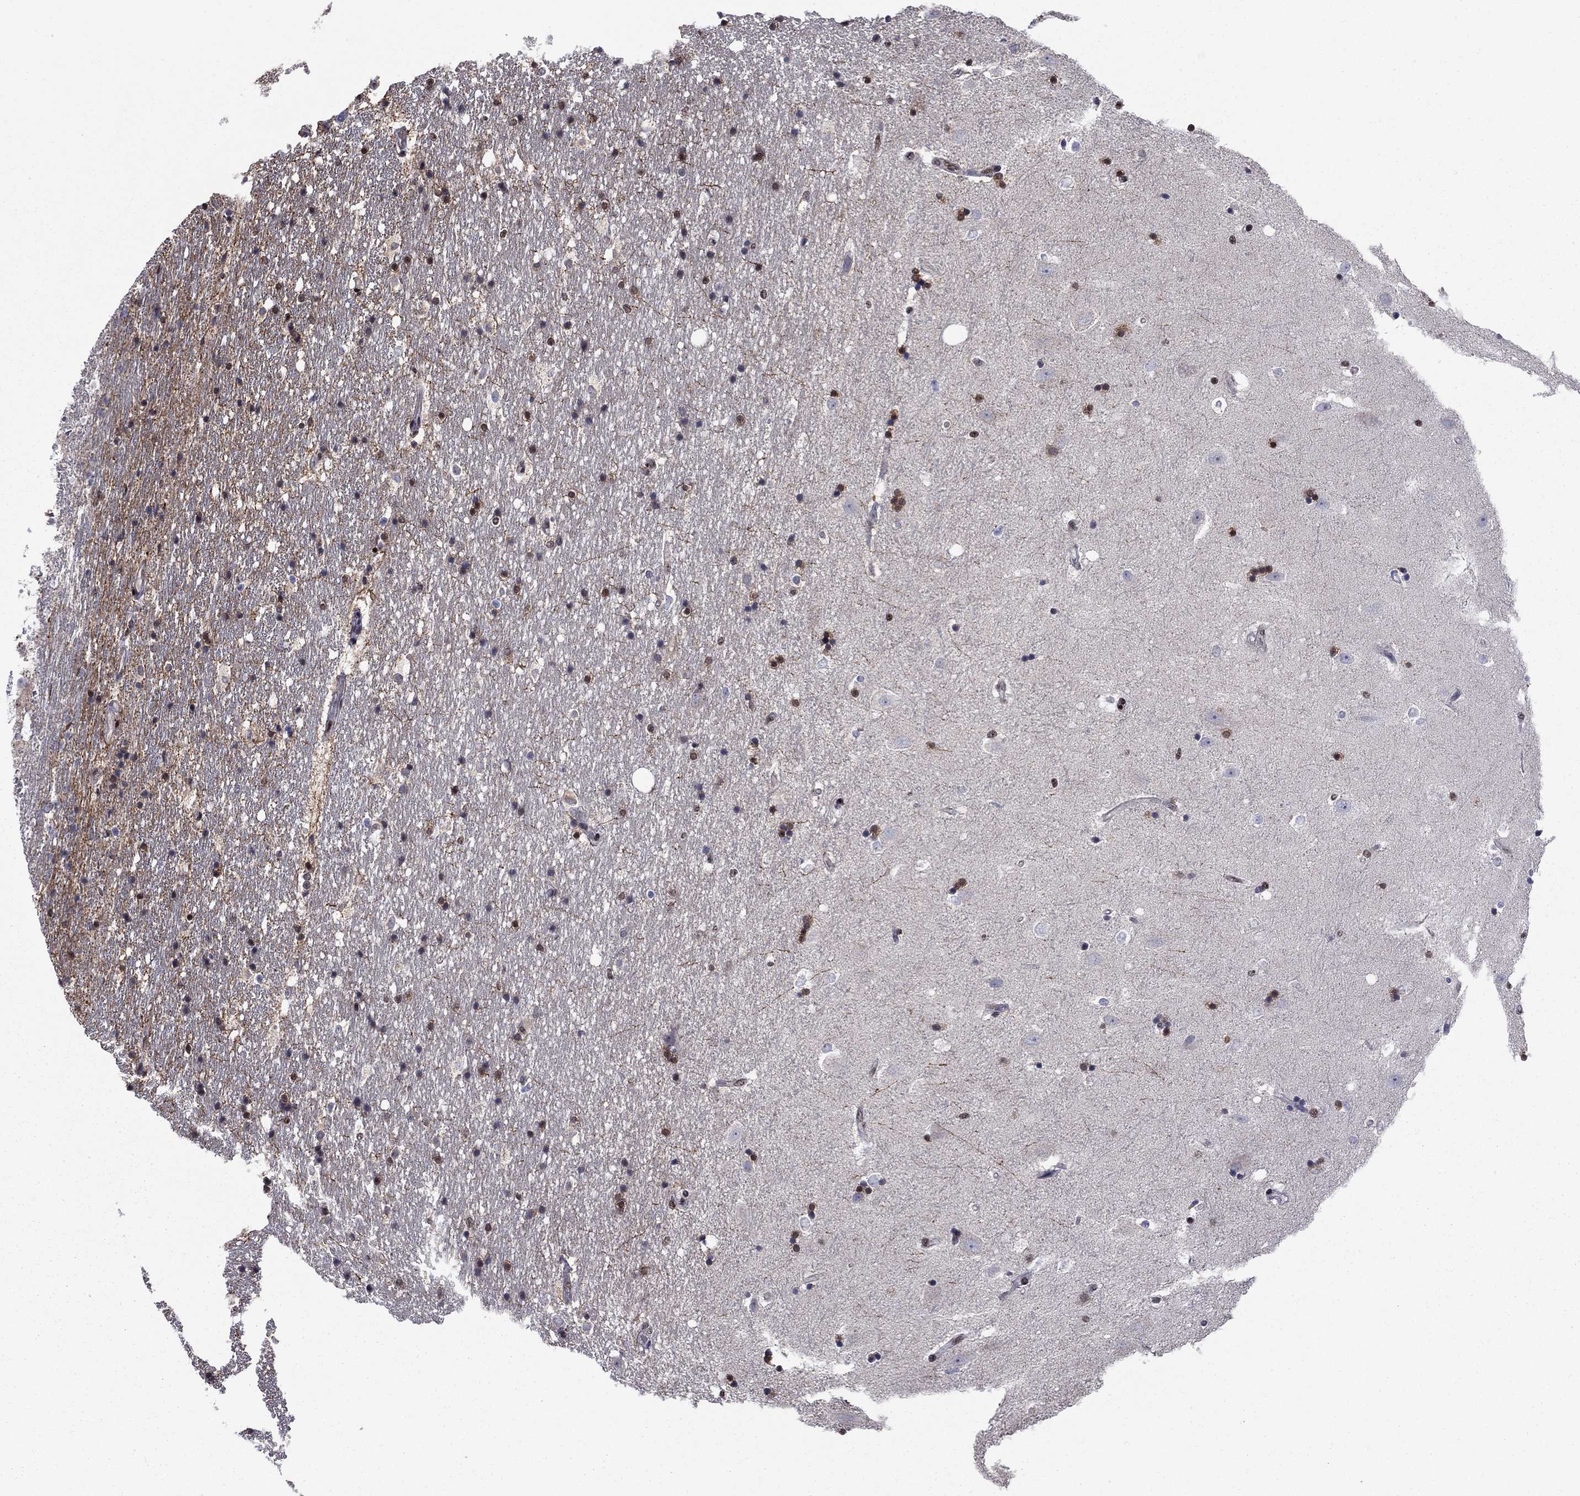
{"staining": {"intensity": "moderate", "quantity": "25%-75%", "location": "cytoplasmic/membranous,nuclear"}, "tissue": "hippocampus", "cell_type": "Glial cells", "image_type": "normal", "snomed": [{"axis": "morphology", "description": "Normal tissue, NOS"}, {"axis": "topography", "description": "Hippocampus"}], "caption": "Immunohistochemistry (IHC) histopathology image of unremarkable hippocampus stained for a protein (brown), which exhibits medium levels of moderate cytoplasmic/membranous,nuclear positivity in about 25%-75% of glial cells.", "gene": "N4BP2", "patient": {"sex": "male", "age": 49}}